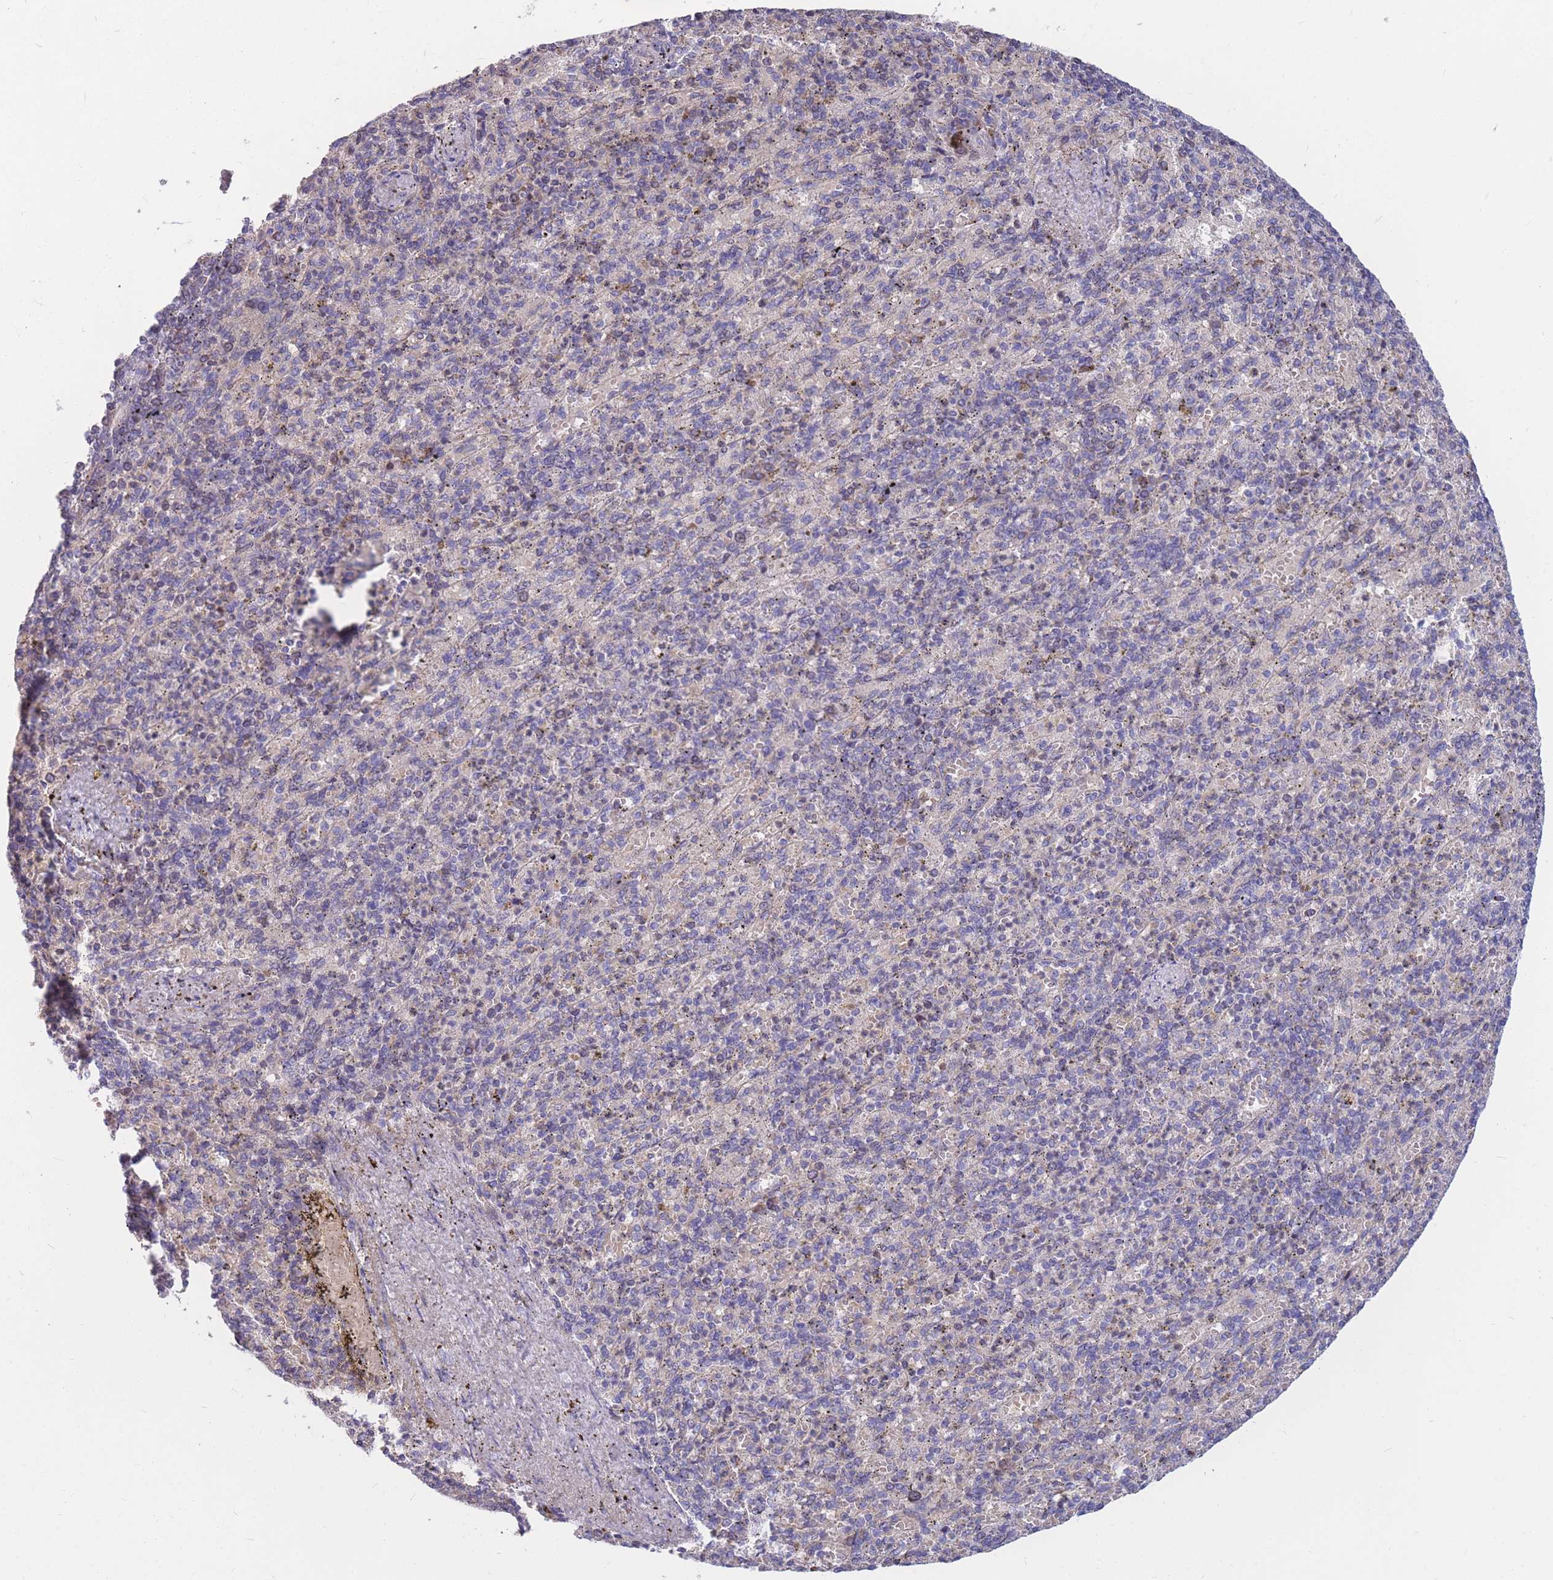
{"staining": {"intensity": "negative", "quantity": "none", "location": "none"}, "tissue": "spleen", "cell_type": "Cells in red pulp", "image_type": "normal", "snomed": [{"axis": "morphology", "description": "Normal tissue, NOS"}, {"axis": "topography", "description": "Spleen"}], "caption": "Immunohistochemistry photomicrograph of benign spleen: spleen stained with DAB (3,3'-diaminobenzidine) reveals no significant protein expression in cells in red pulp. (DAB immunohistochemistry with hematoxylin counter stain).", "gene": "MRPS9", "patient": {"sex": "female", "age": 74}}